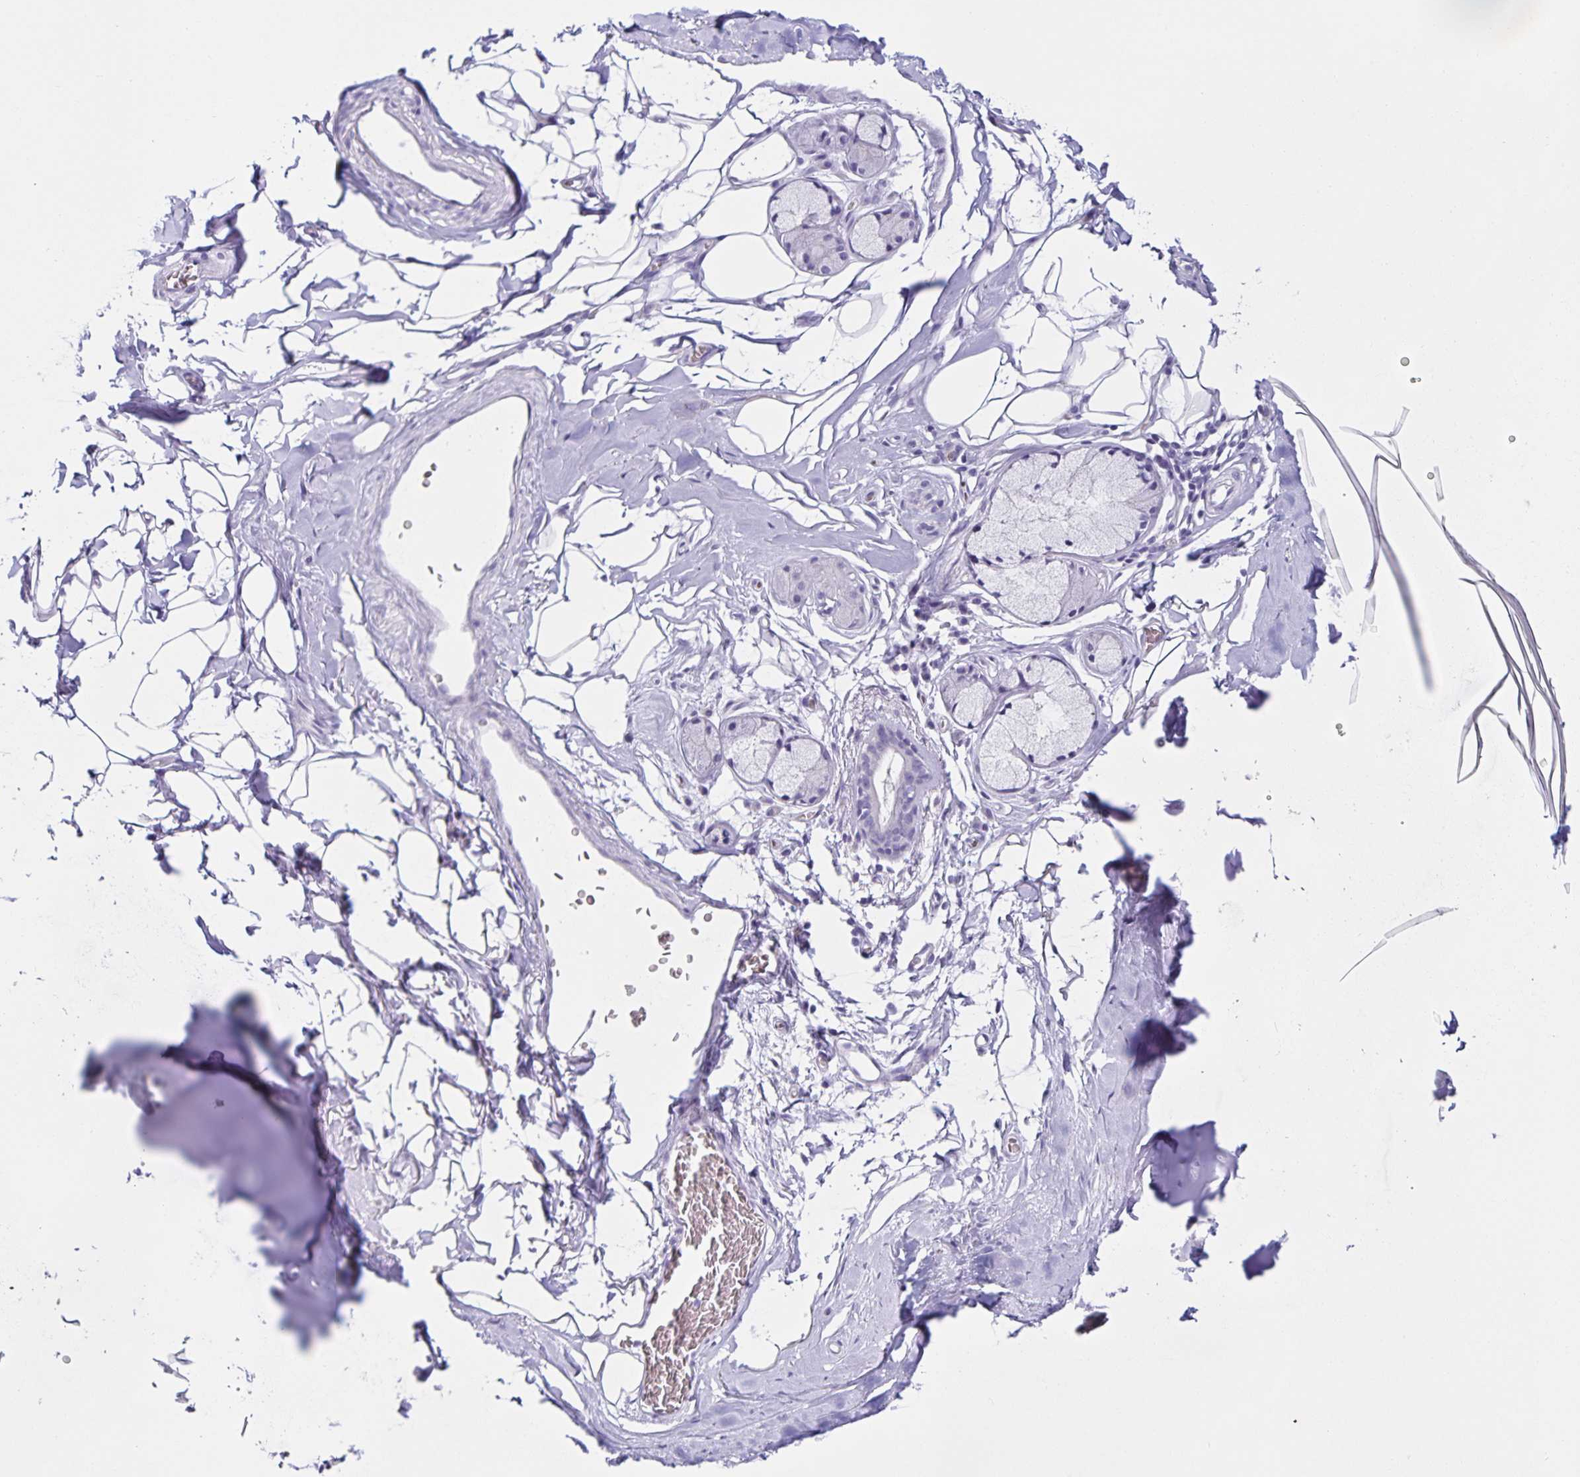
{"staining": {"intensity": "negative", "quantity": "none", "location": "none"}, "tissue": "adipose tissue", "cell_type": "Adipocytes", "image_type": "normal", "snomed": [{"axis": "morphology", "description": "Normal tissue, NOS"}, {"axis": "topography", "description": "Cartilage tissue"}, {"axis": "topography", "description": "Bronchus"}, {"axis": "topography", "description": "Peripheral nerve tissue"}], "caption": "This is an immunohistochemistry photomicrograph of benign human adipose tissue. There is no staining in adipocytes.", "gene": "FAM170A", "patient": {"sex": "male", "age": 67}}